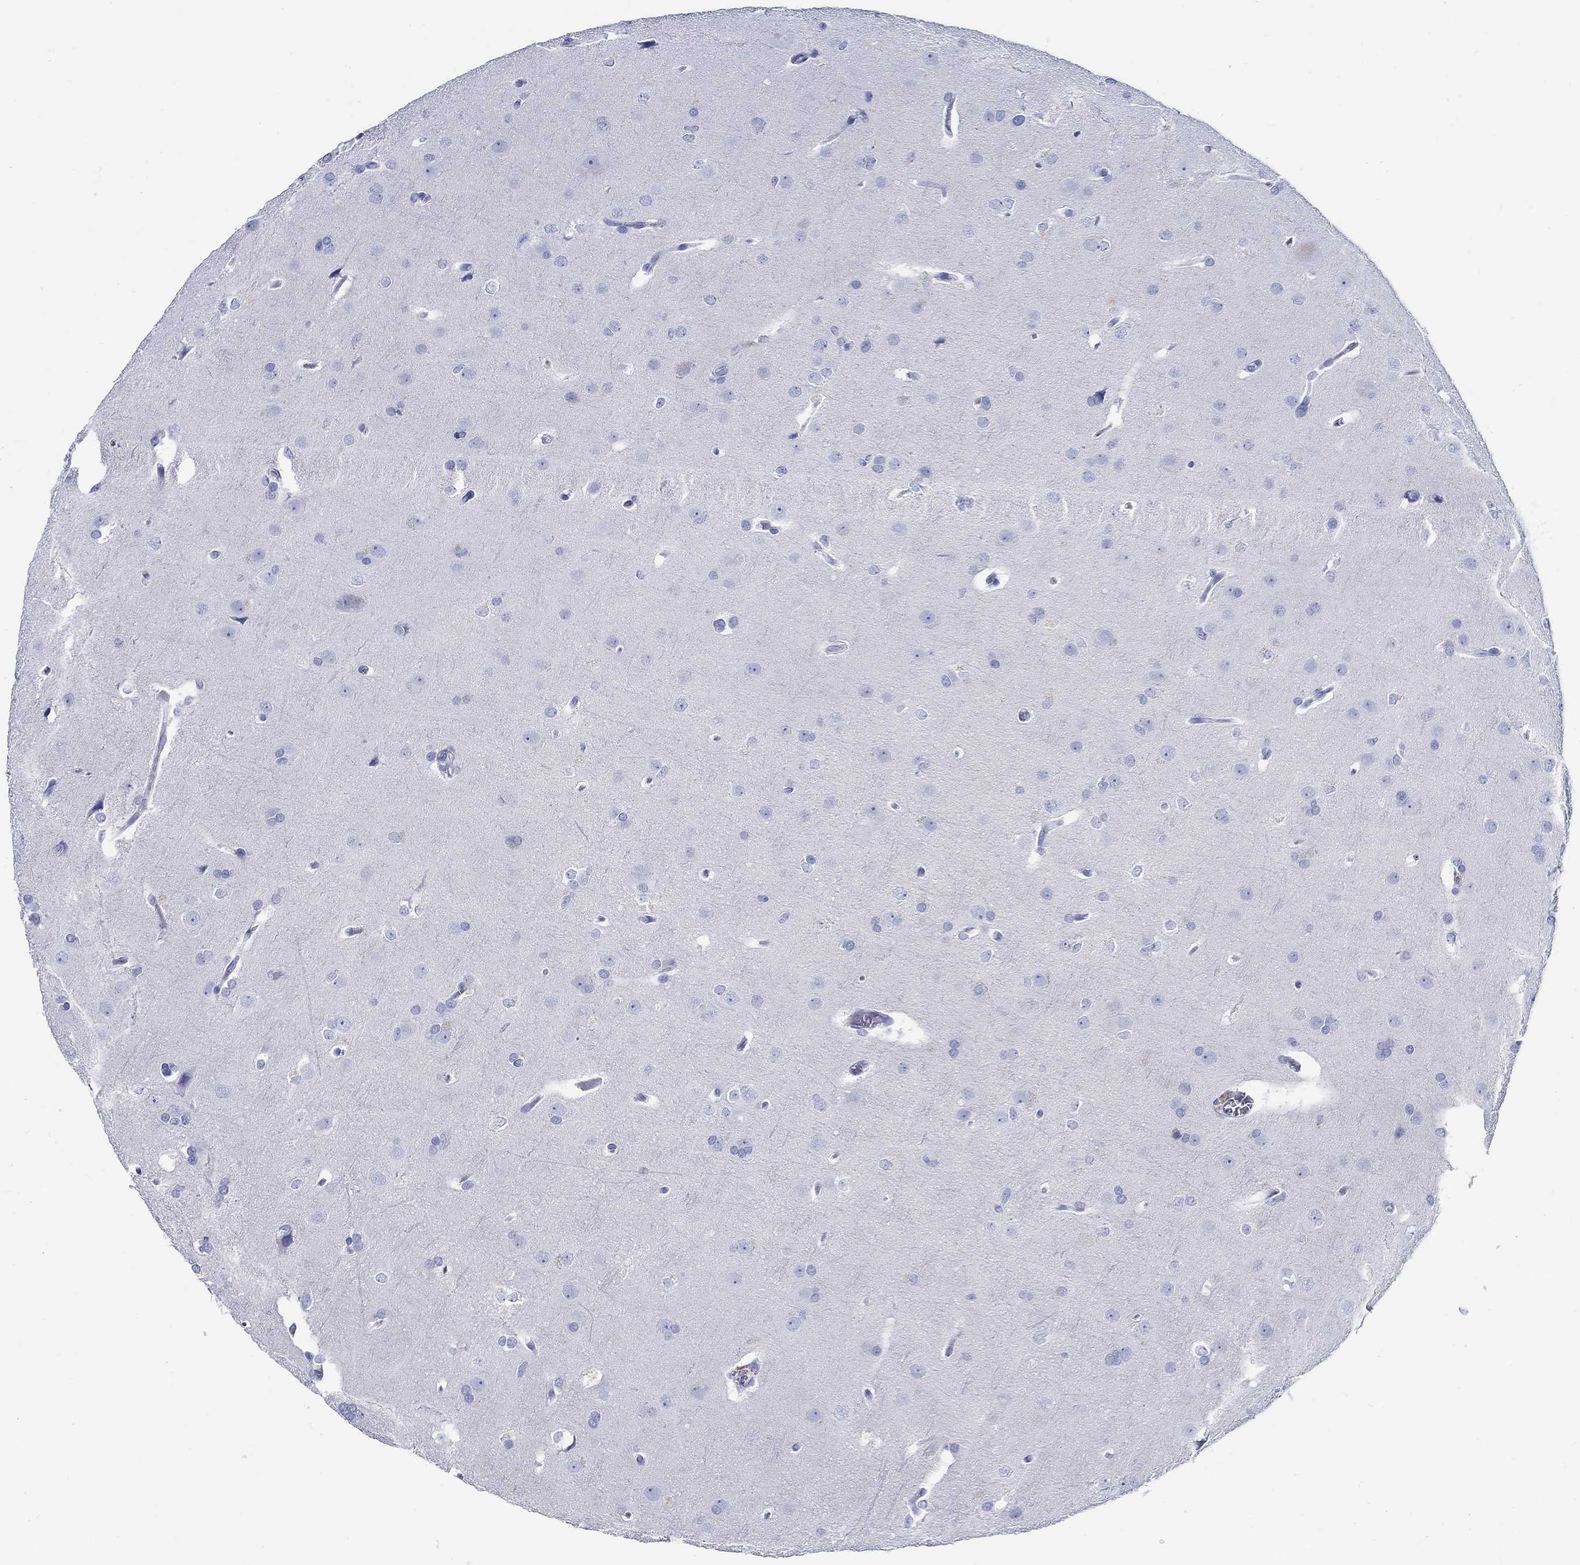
{"staining": {"intensity": "negative", "quantity": "none", "location": "none"}, "tissue": "glioma", "cell_type": "Tumor cells", "image_type": "cancer", "snomed": [{"axis": "morphology", "description": "Glioma, malignant, Low grade"}, {"axis": "topography", "description": "Brain"}], "caption": "The micrograph shows no significant positivity in tumor cells of malignant glioma (low-grade). The staining is performed using DAB brown chromogen with nuclei counter-stained in using hematoxylin.", "gene": "RD3L", "patient": {"sex": "female", "age": 32}}